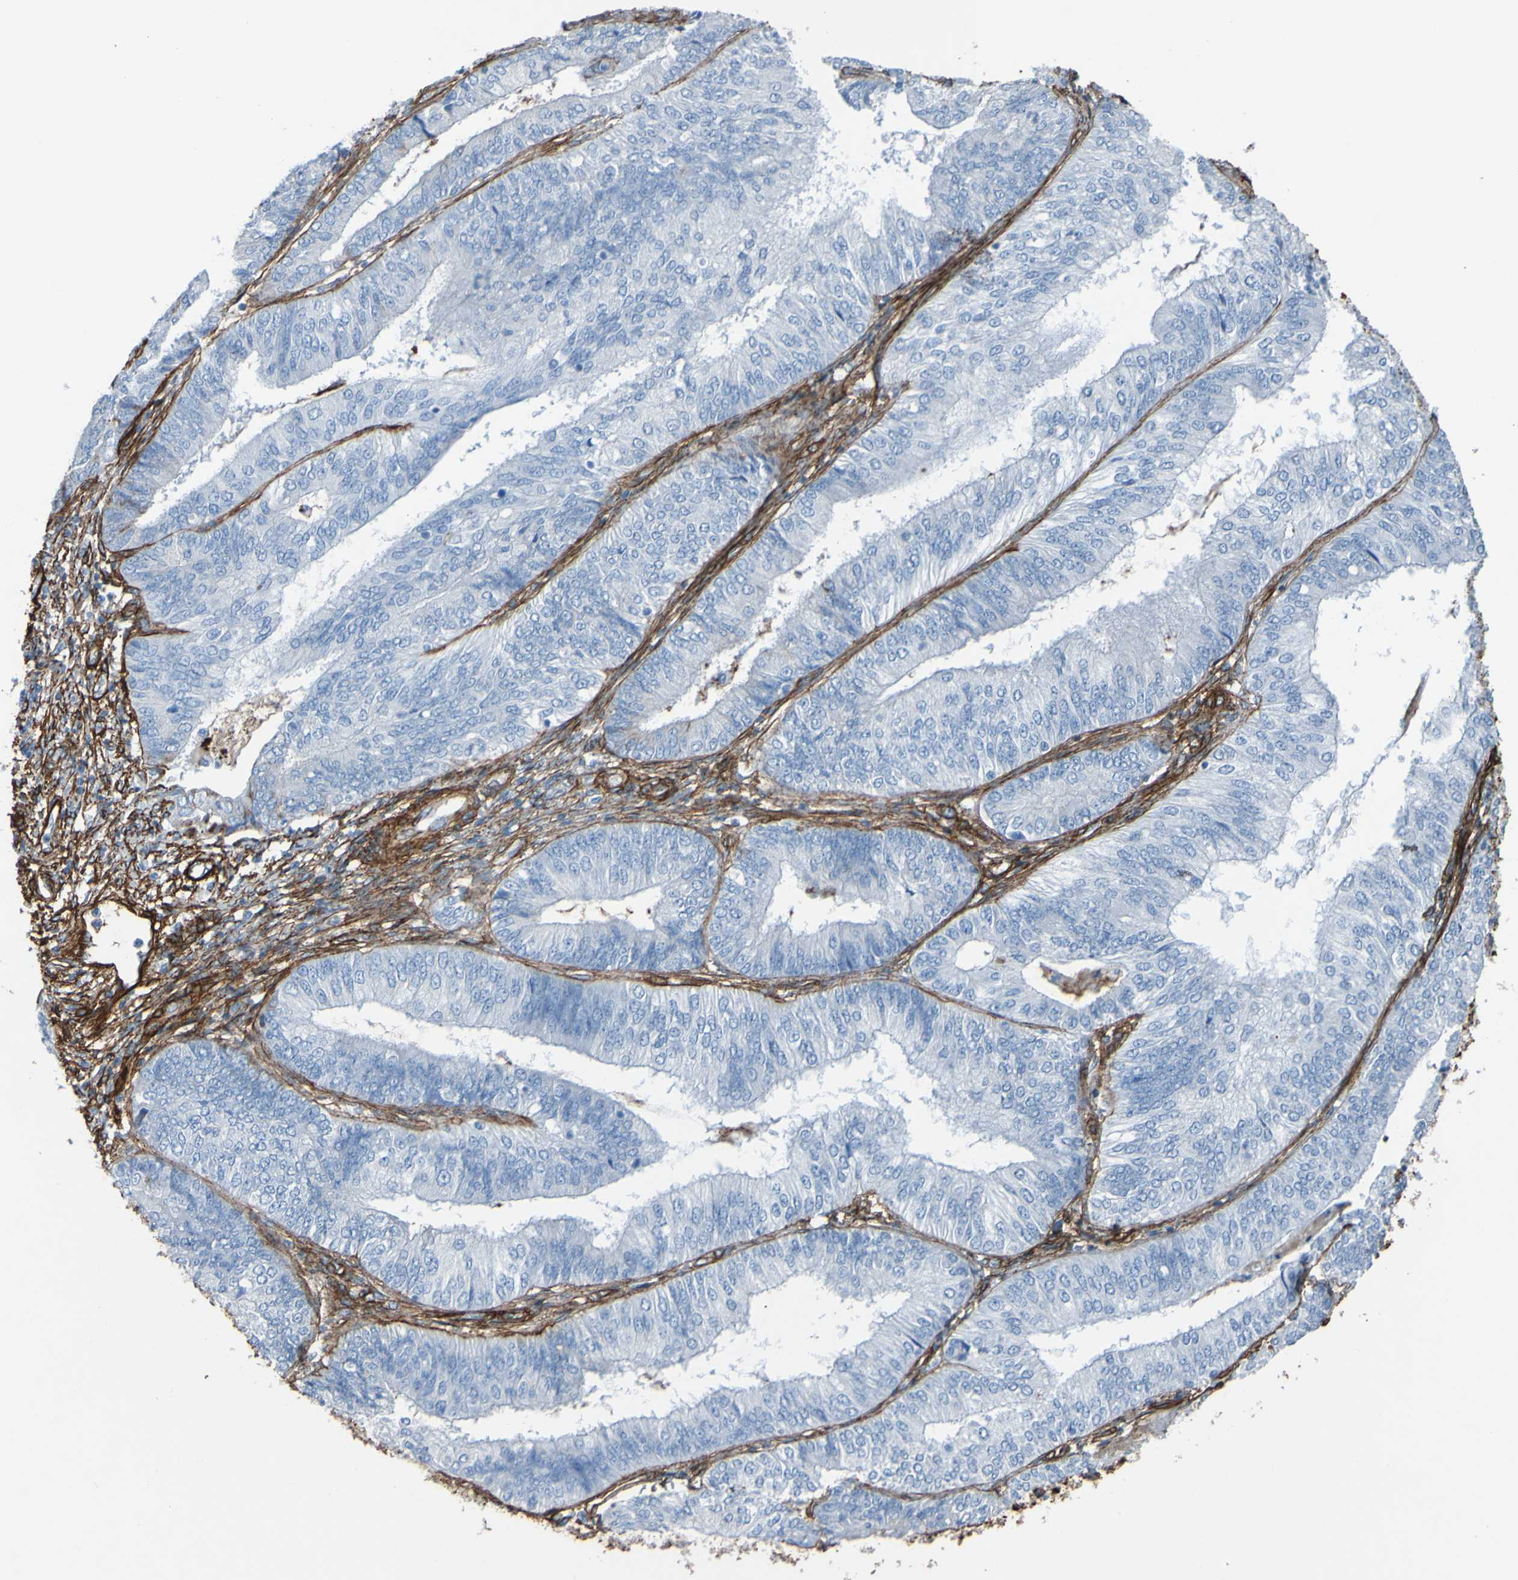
{"staining": {"intensity": "negative", "quantity": "none", "location": "none"}, "tissue": "endometrial cancer", "cell_type": "Tumor cells", "image_type": "cancer", "snomed": [{"axis": "morphology", "description": "Adenocarcinoma, NOS"}, {"axis": "topography", "description": "Endometrium"}], "caption": "DAB (3,3'-diaminobenzidine) immunohistochemical staining of human endometrial cancer (adenocarcinoma) reveals no significant staining in tumor cells.", "gene": "COL4A2", "patient": {"sex": "female", "age": 58}}